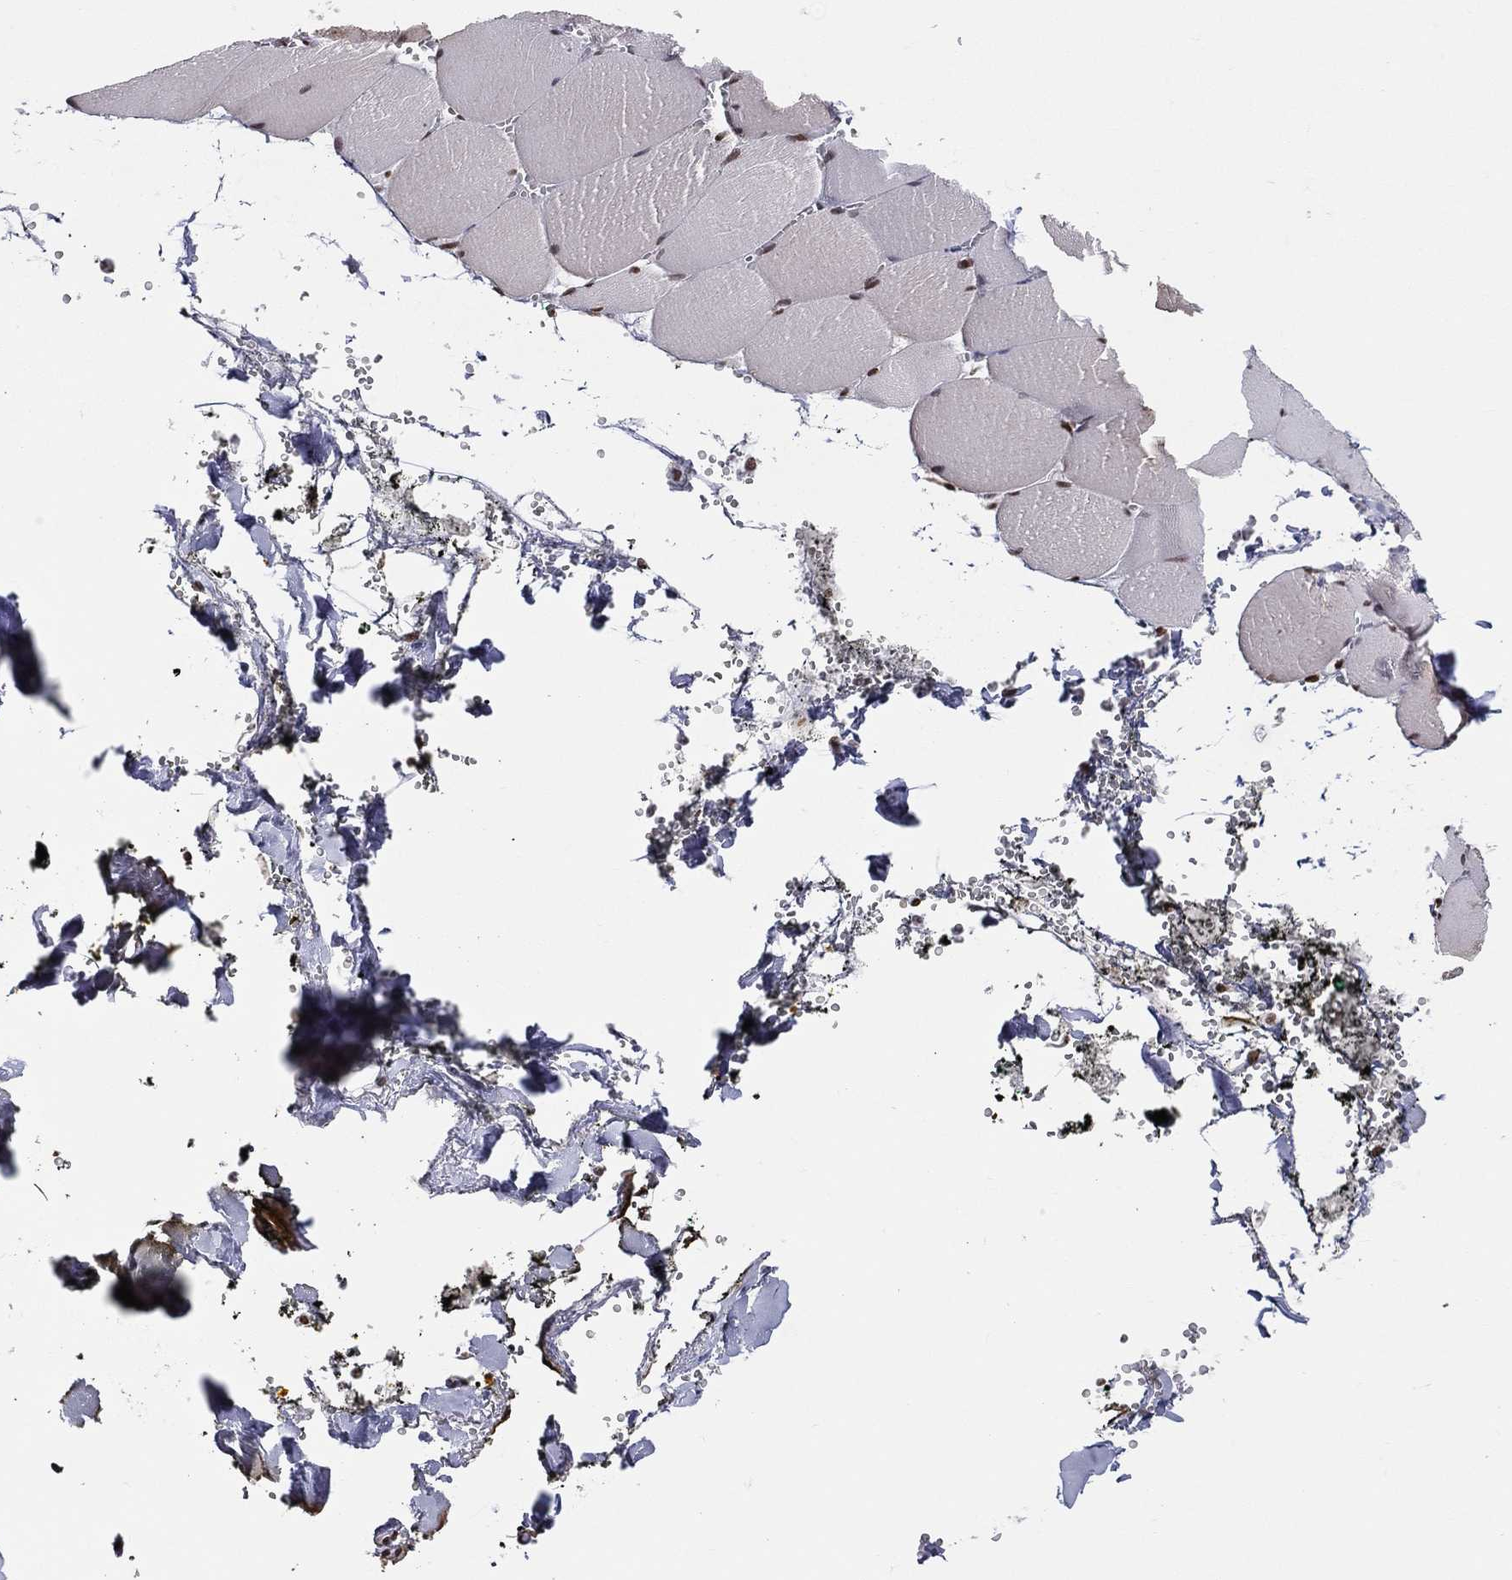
{"staining": {"intensity": "moderate", "quantity": "25%-75%", "location": "nuclear"}, "tissue": "skeletal muscle", "cell_type": "Myocytes", "image_type": "normal", "snomed": [{"axis": "morphology", "description": "Normal tissue, NOS"}, {"axis": "topography", "description": "Skeletal muscle"}], "caption": "Protein staining reveals moderate nuclear expression in about 25%-75% of myocytes in normal skeletal muscle. The protein of interest is shown in brown color, while the nuclei are stained blue.", "gene": "ZNF7", "patient": {"sex": "male", "age": 56}}